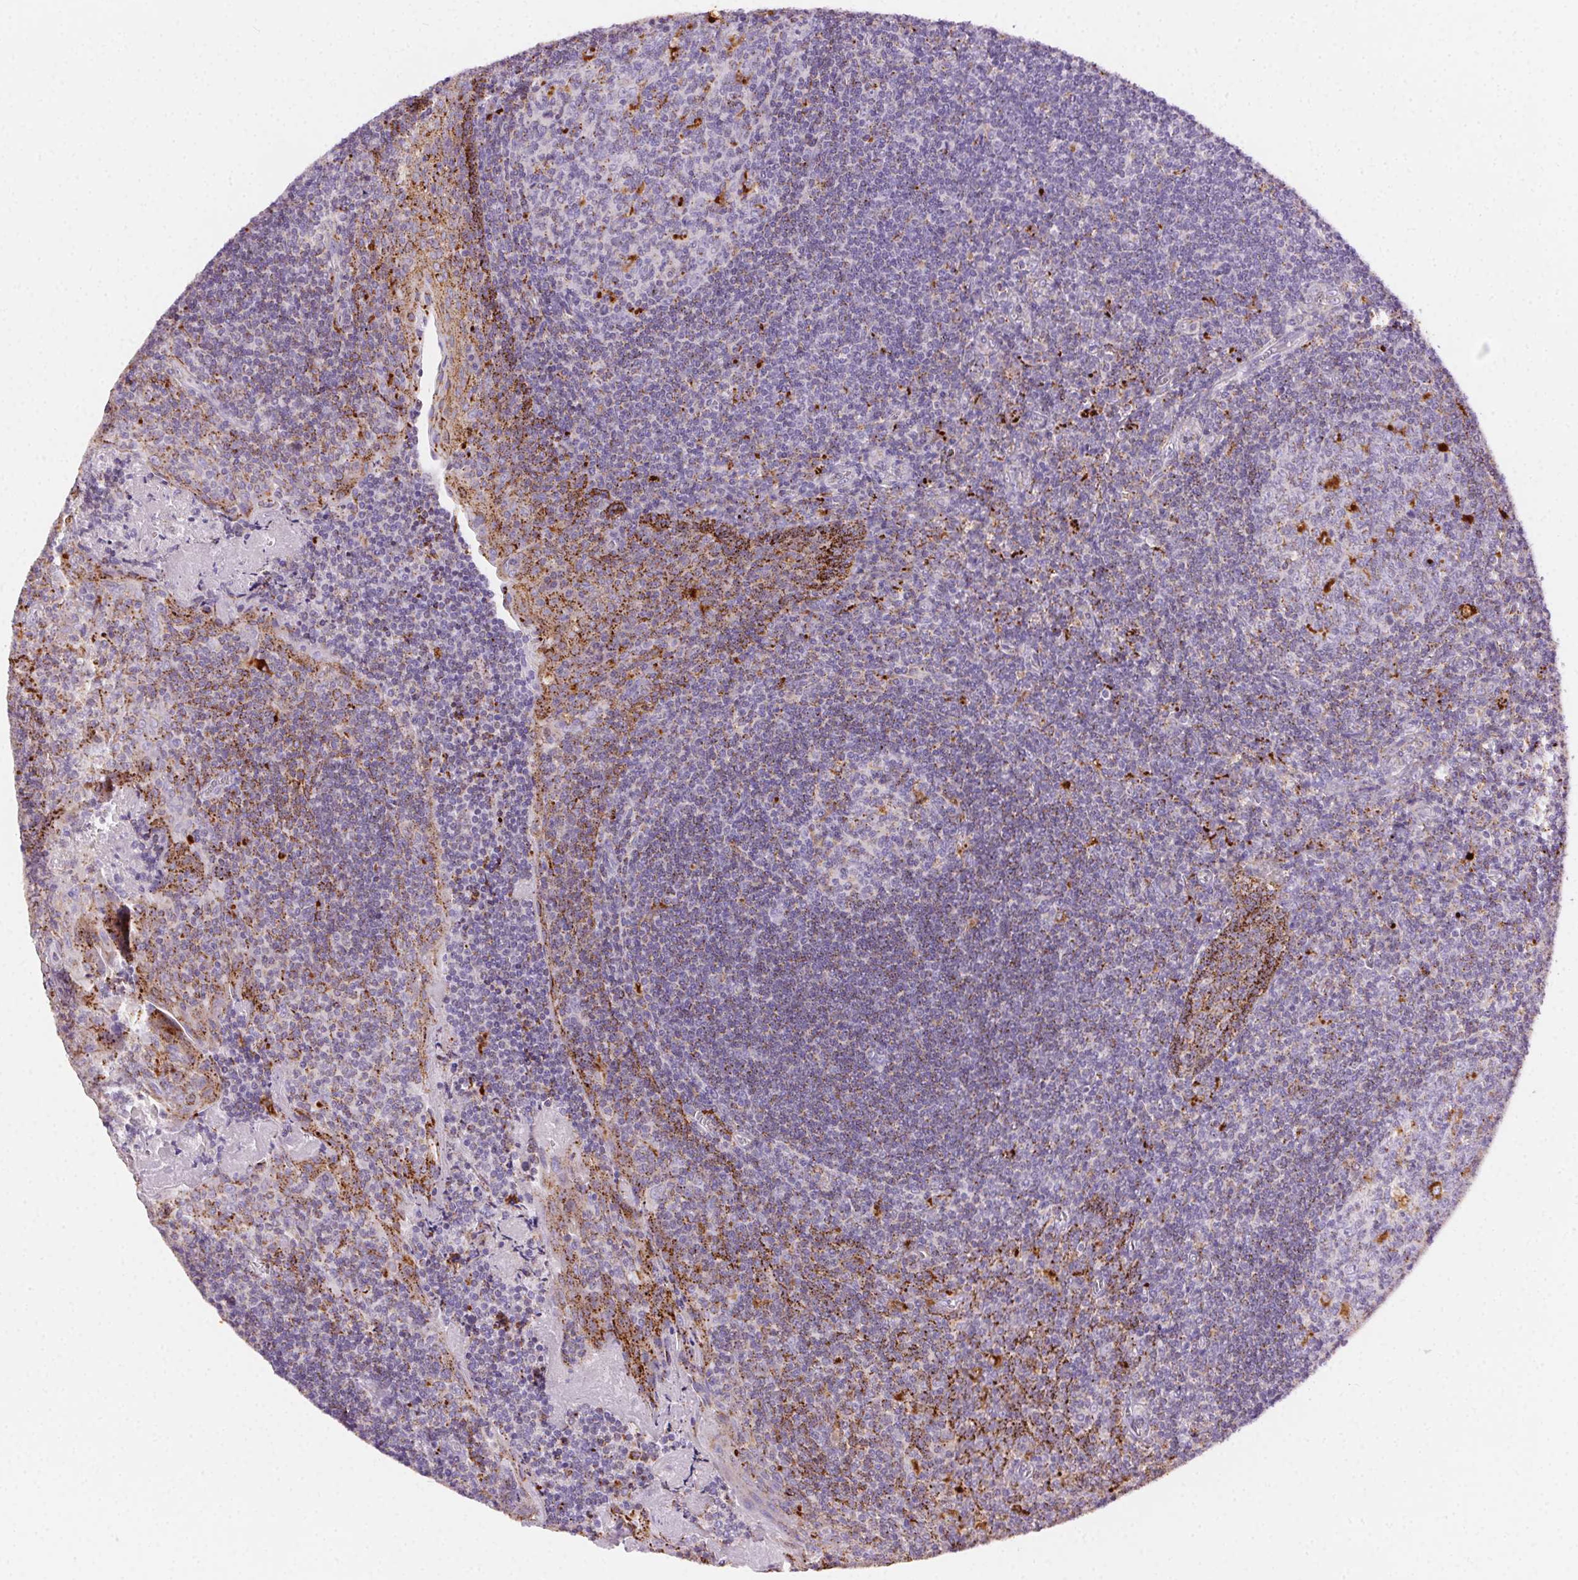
{"staining": {"intensity": "moderate", "quantity": "<25%", "location": "cytoplasmic/membranous"}, "tissue": "tonsil", "cell_type": "Germinal center cells", "image_type": "normal", "snomed": [{"axis": "morphology", "description": "Normal tissue, NOS"}, {"axis": "morphology", "description": "Inflammation, NOS"}, {"axis": "topography", "description": "Tonsil"}], "caption": "Immunohistochemistry image of unremarkable tonsil stained for a protein (brown), which shows low levels of moderate cytoplasmic/membranous staining in about <25% of germinal center cells.", "gene": "SCPEP1", "patient": {"sex": "female", "age": 31}}